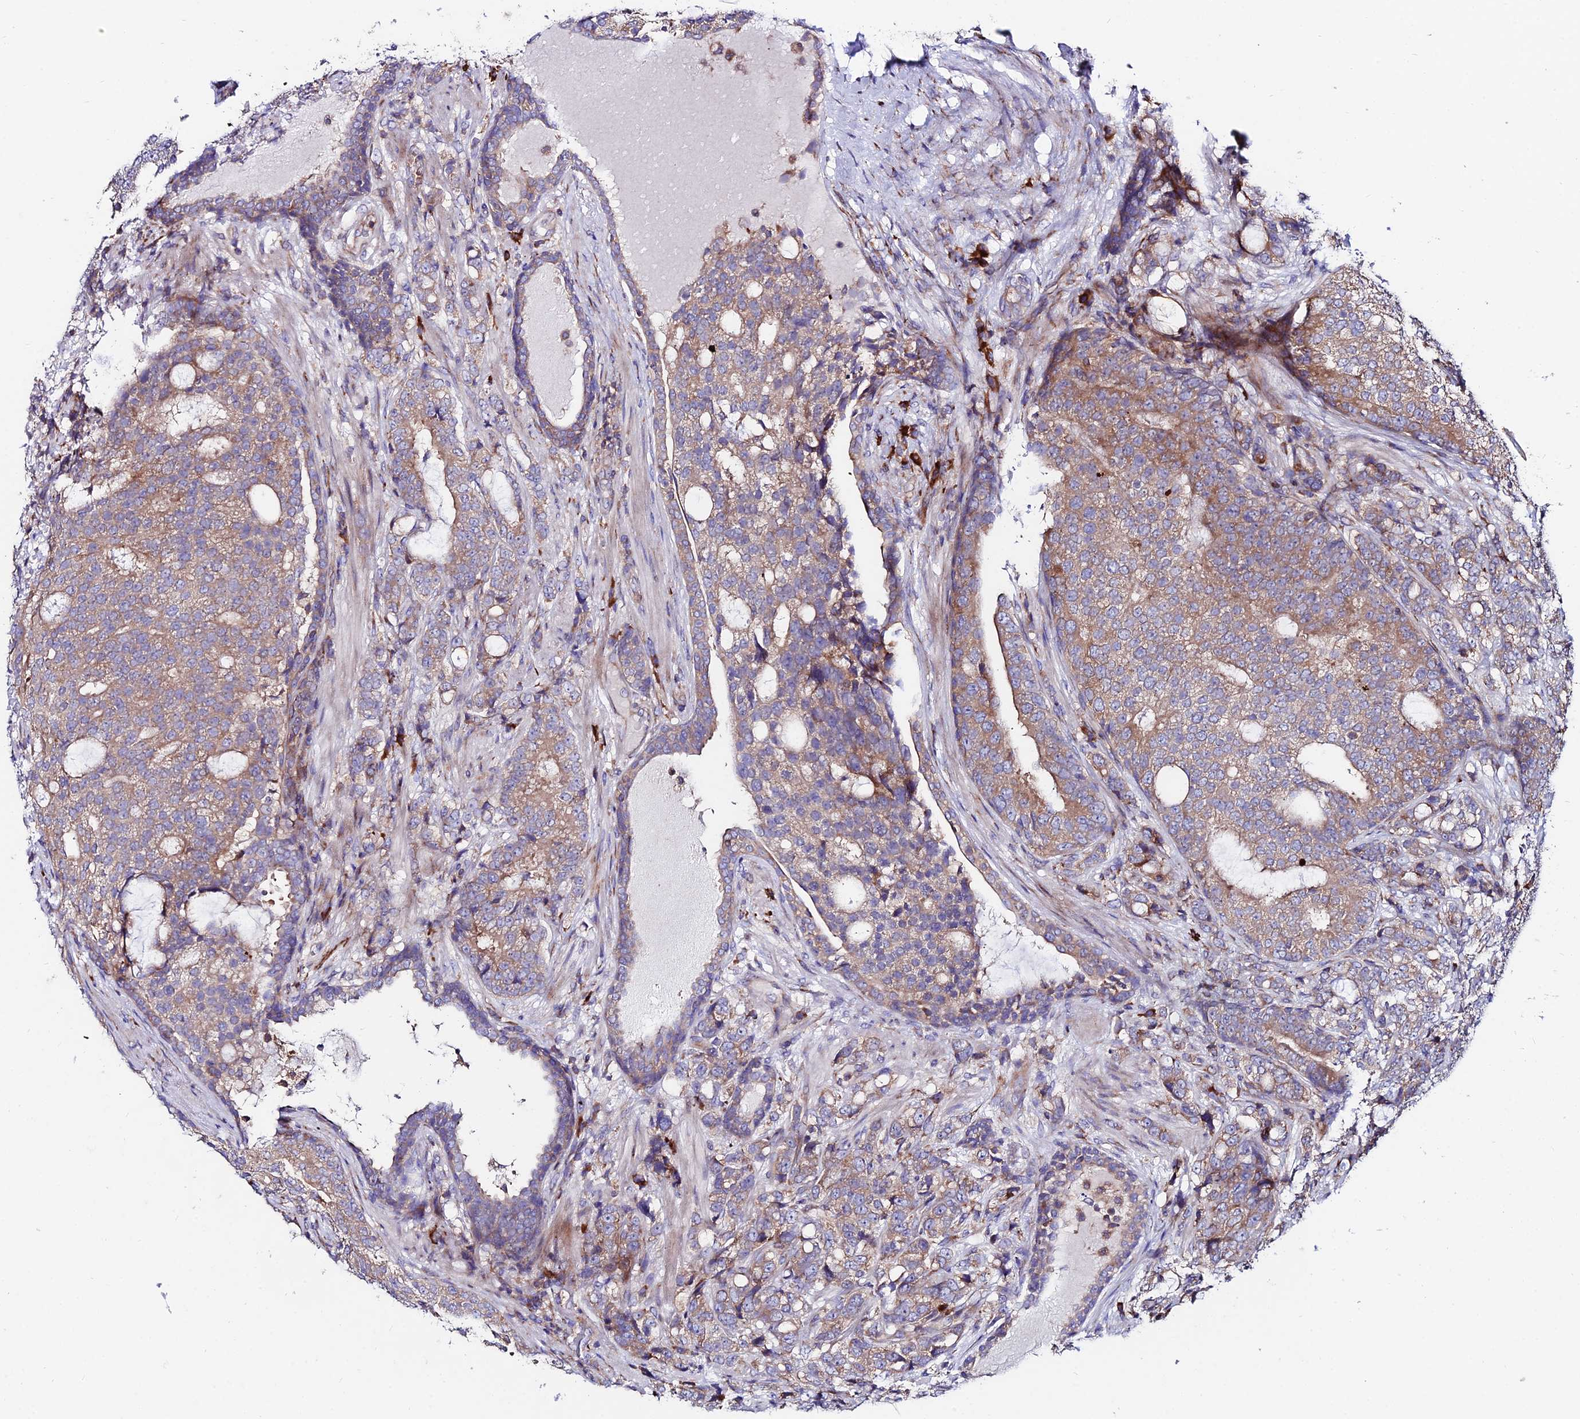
{"staining": {"intensity": "weak", "quantity": ">75%", "location": "cytoplasmic/membranous"}, "tissue": "prostate cancer", "cell_type": "Tumor cells", "image_type": "cancer", "snomed": [{"axis": "morphology", "description": "Adenocarcinoma, High grade"}, {"axis": "topography", "description": "Prostate"}], "caption": "Tumor cells exhibit low levels of weak cytoplasmic/membranous positivity in approximately >75% of cells in prostate cancer.", "gene": "EIF3K", "patient": {"sex": "male", "age": 67}}